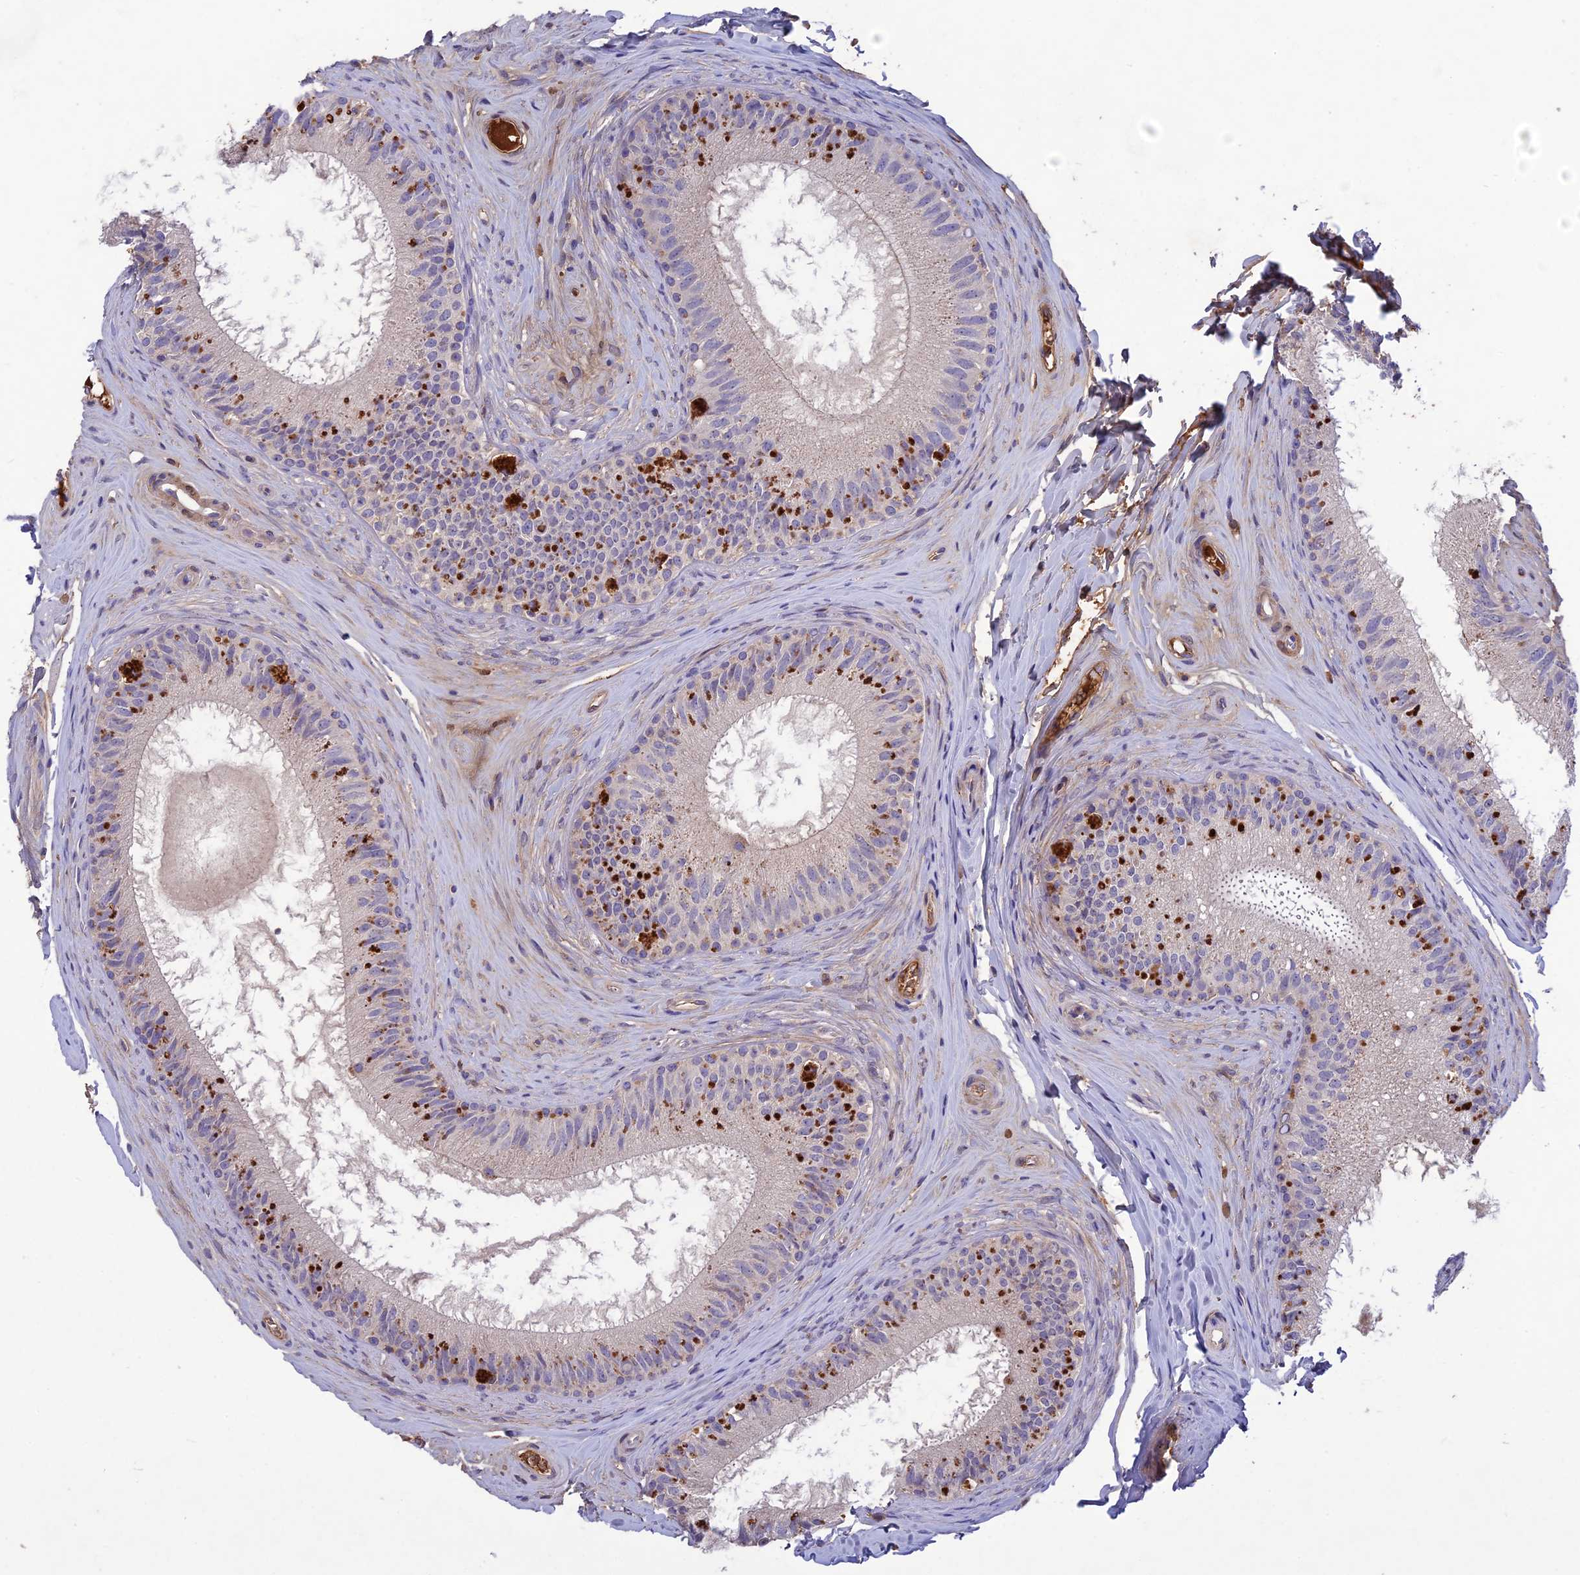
{"staining": {"intensity": "negative", "quantity": "none", "location": "none"}, "tissue": "epididymis", "cell_type": "Glandular cells", "image_type": "normal", "snomed": [{"axis": "morphology", "description": "Normal tissue, NOS"}, {"axis": "topography", "description": "Epididymis"}], "caption": "Micrograph shows no significant protein staining in glandular cells of unremarkable epididymis.", "gene": "ADO", "patient": {"sex": "male", "age": 33}}